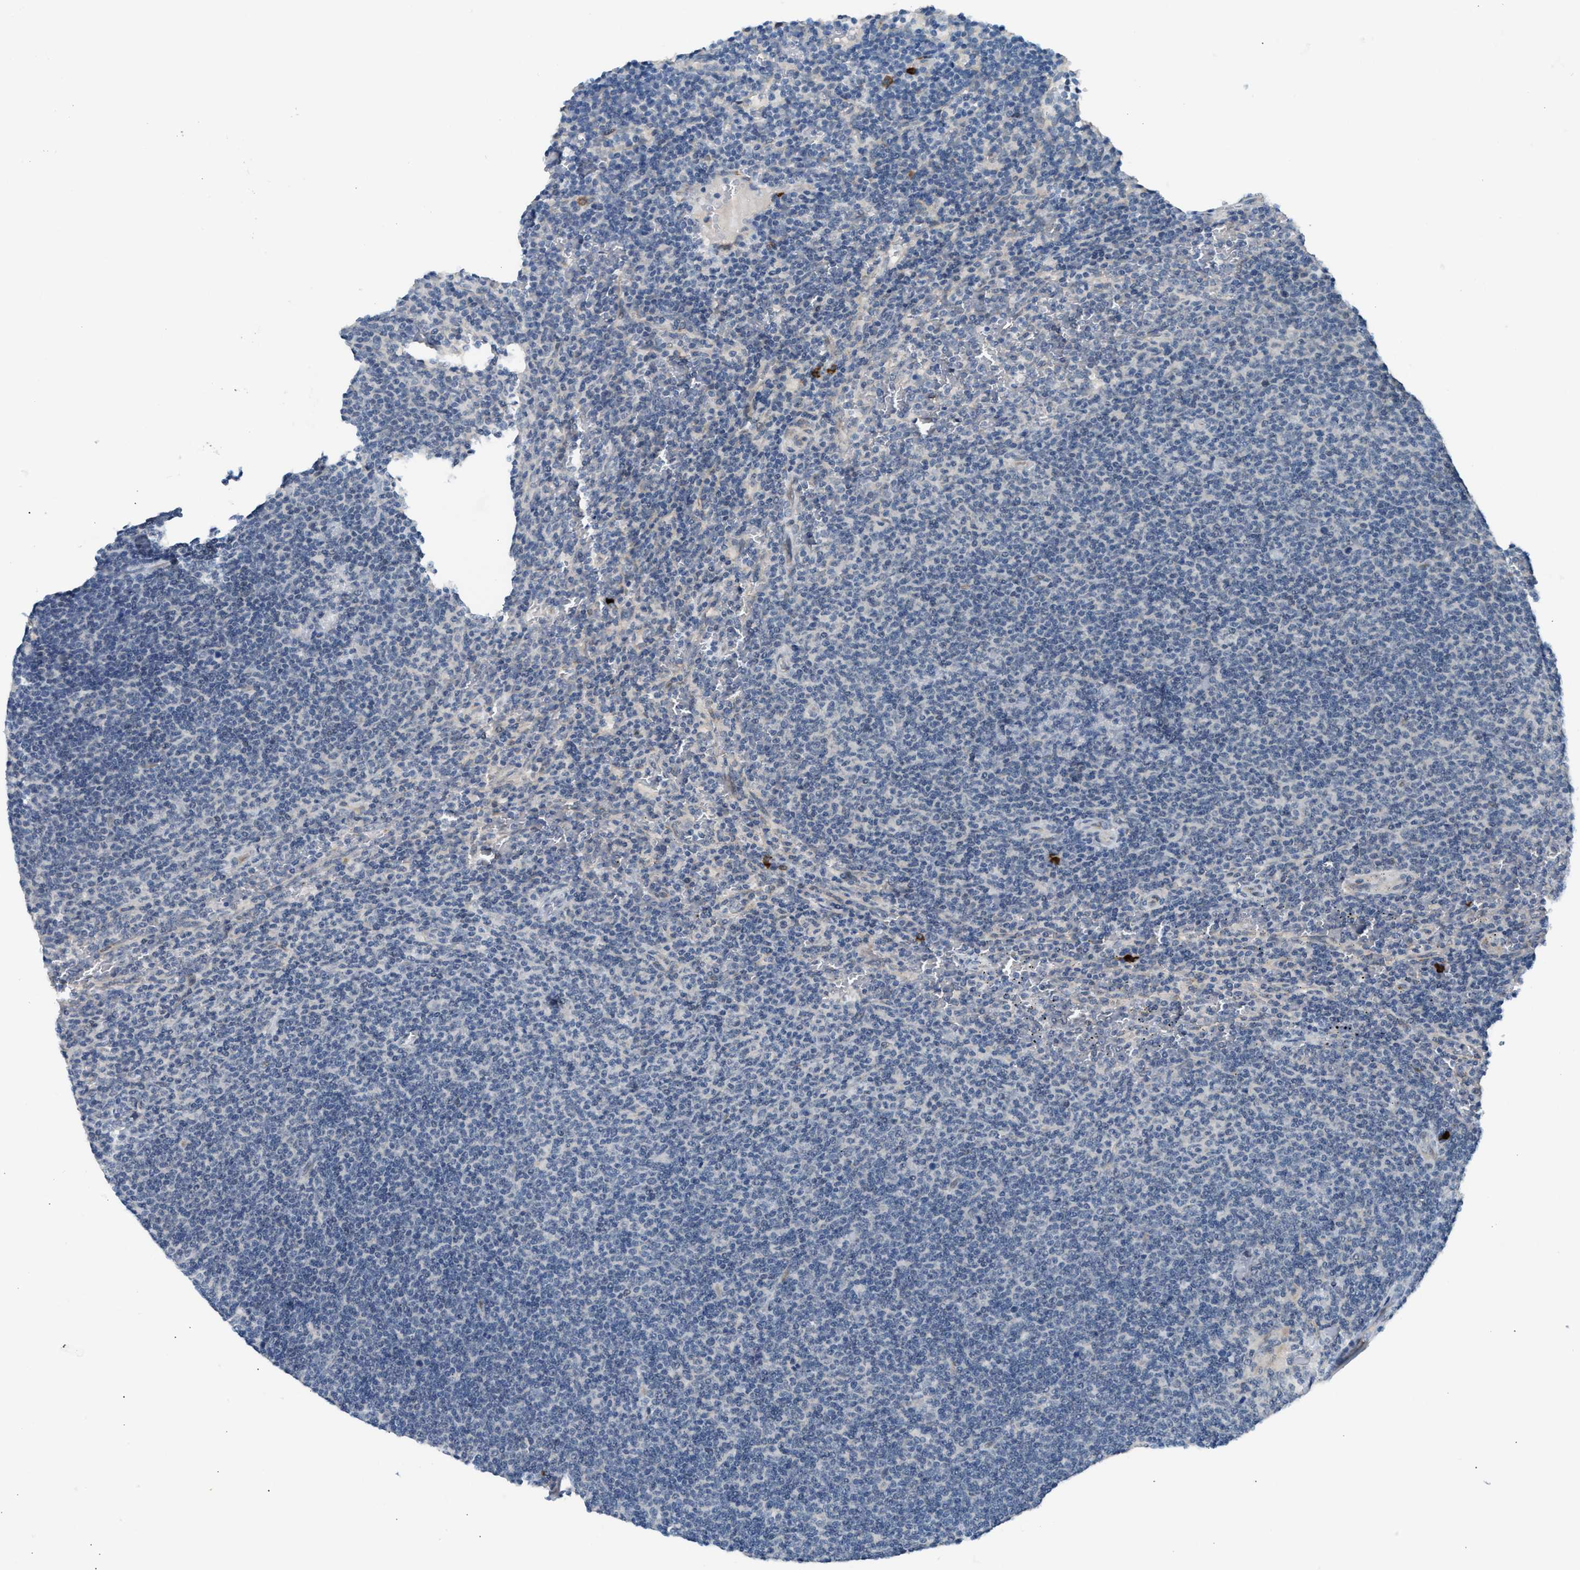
{"staining": {"intensity": "negative", "quantity": "none", "location": "none"}, "tissue": "lymphoma", "cell_type": "Tumor cells", "image_type": "cancer", "snomed": [{"axis": "morphology", "description": "Malignant lymphoma, non-Hodgkin's type, Low grade"}, {"axis": "topography", "description": "Spleen"}], "caption": "Immunohistochemical staining of lymphoma displays no significant expression in tumor cells.", "gene": "KCNC2", "patient": {"sex": "female", "age": 50}}